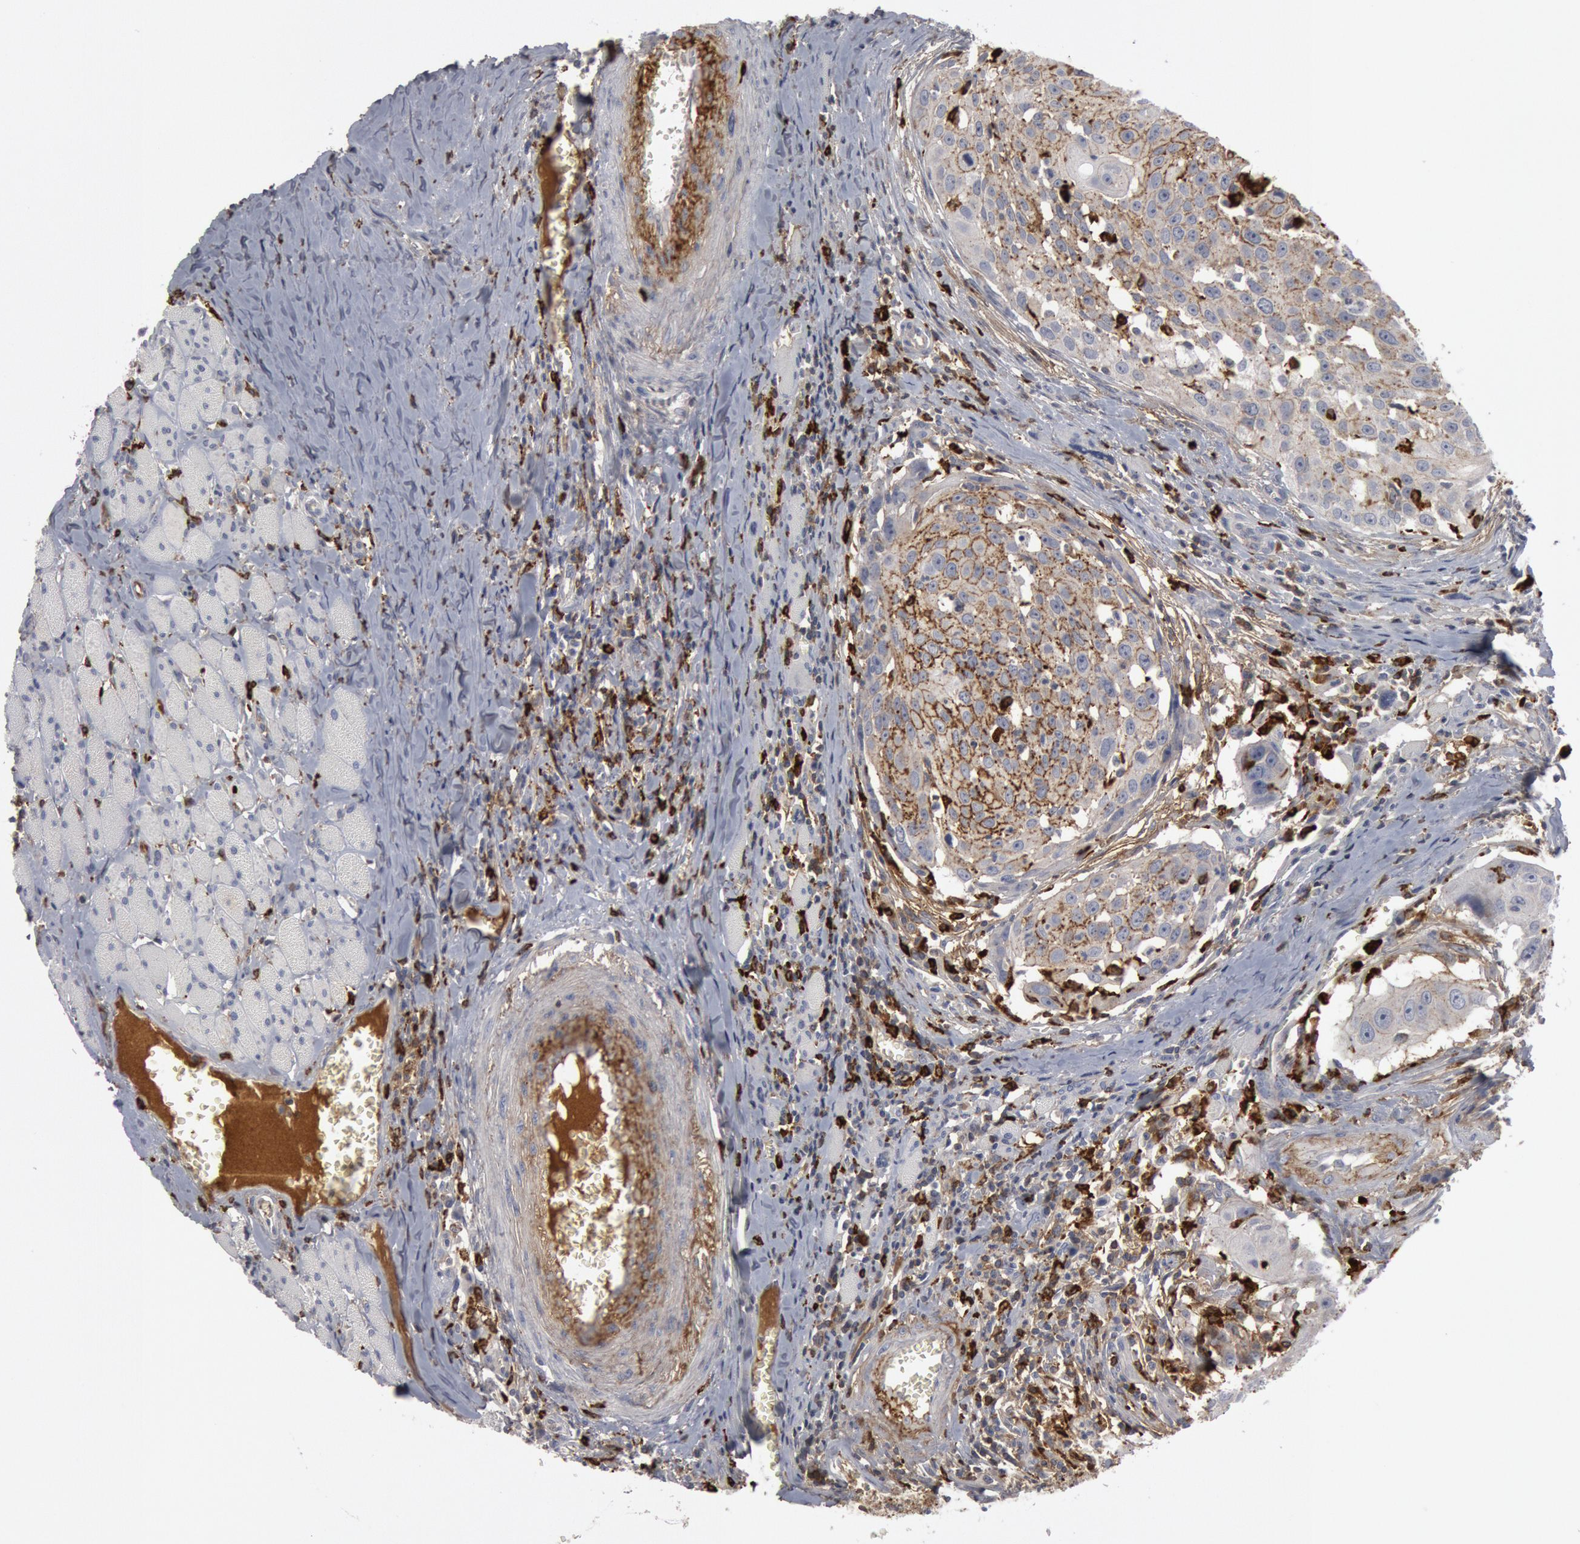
{"staining": {"intensity": "moderate", "quantity": "<25%", "location": "cytoplasmic/membranous"}, "tissue": "head and neck cancer", "cell_type": "Tumor cells", "image_type": "cancer", "snomed": [{"axis": "morphology", "description": "Squamous cell carcinoma, NOS"}, {"axis": "topography", "description": "Head-Neck"}], "caption": "The micrograph demonstrates immunohistochemical staining of squamous cell carcinoma (head and neck). There is moderate cytoplasmic/membranous staining is present in about <25% of tumor cells. The staining was performed using DAB (3,3'-diaminobenzidine), with brown indicating positive protein expression. Nuclei are stained blue with hematoxylin.", "gene": "C1QC", "patient": {"sex": "male", "age": 64}}